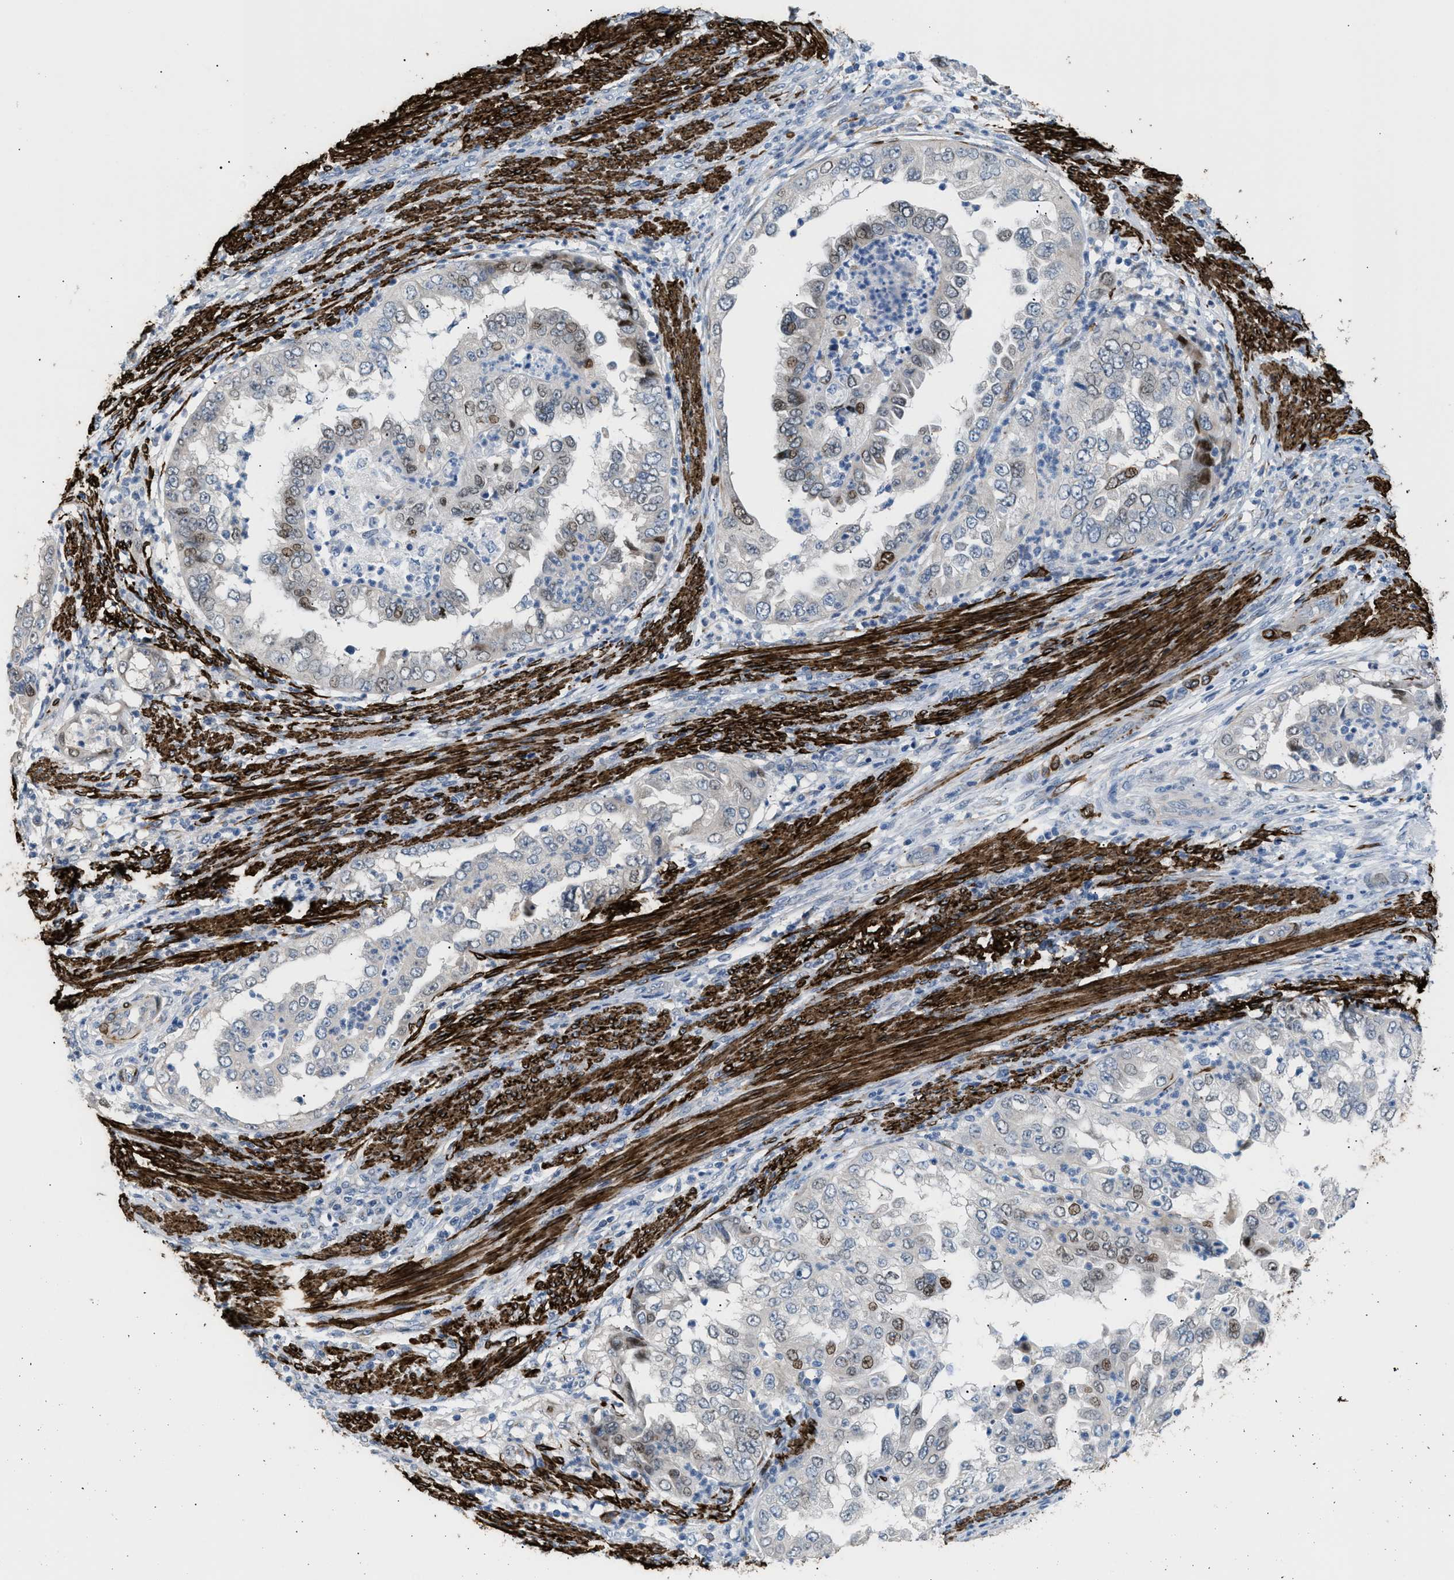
{"staining": {"intensity": "weak", "quantity": "25%-75%", "location": "nuclear"}, "tissue": "endometrial cancer", "cell_type": "Tumor cells", "image_type": "cancer", "snomed": [{"axis": "morphology", "description": "Adenocarcinoma, NOS"}, {"axis": "topography", "description": "Endometrium"}], "caption": "Immunohistochemical staining of endometrial adenocarcinoma reveals low levels of weak nuclear protein expression in approximately 25%-75% of tumor cells.", "gene": "ICA1", "patient": {"sex": "female", "age": 85}}